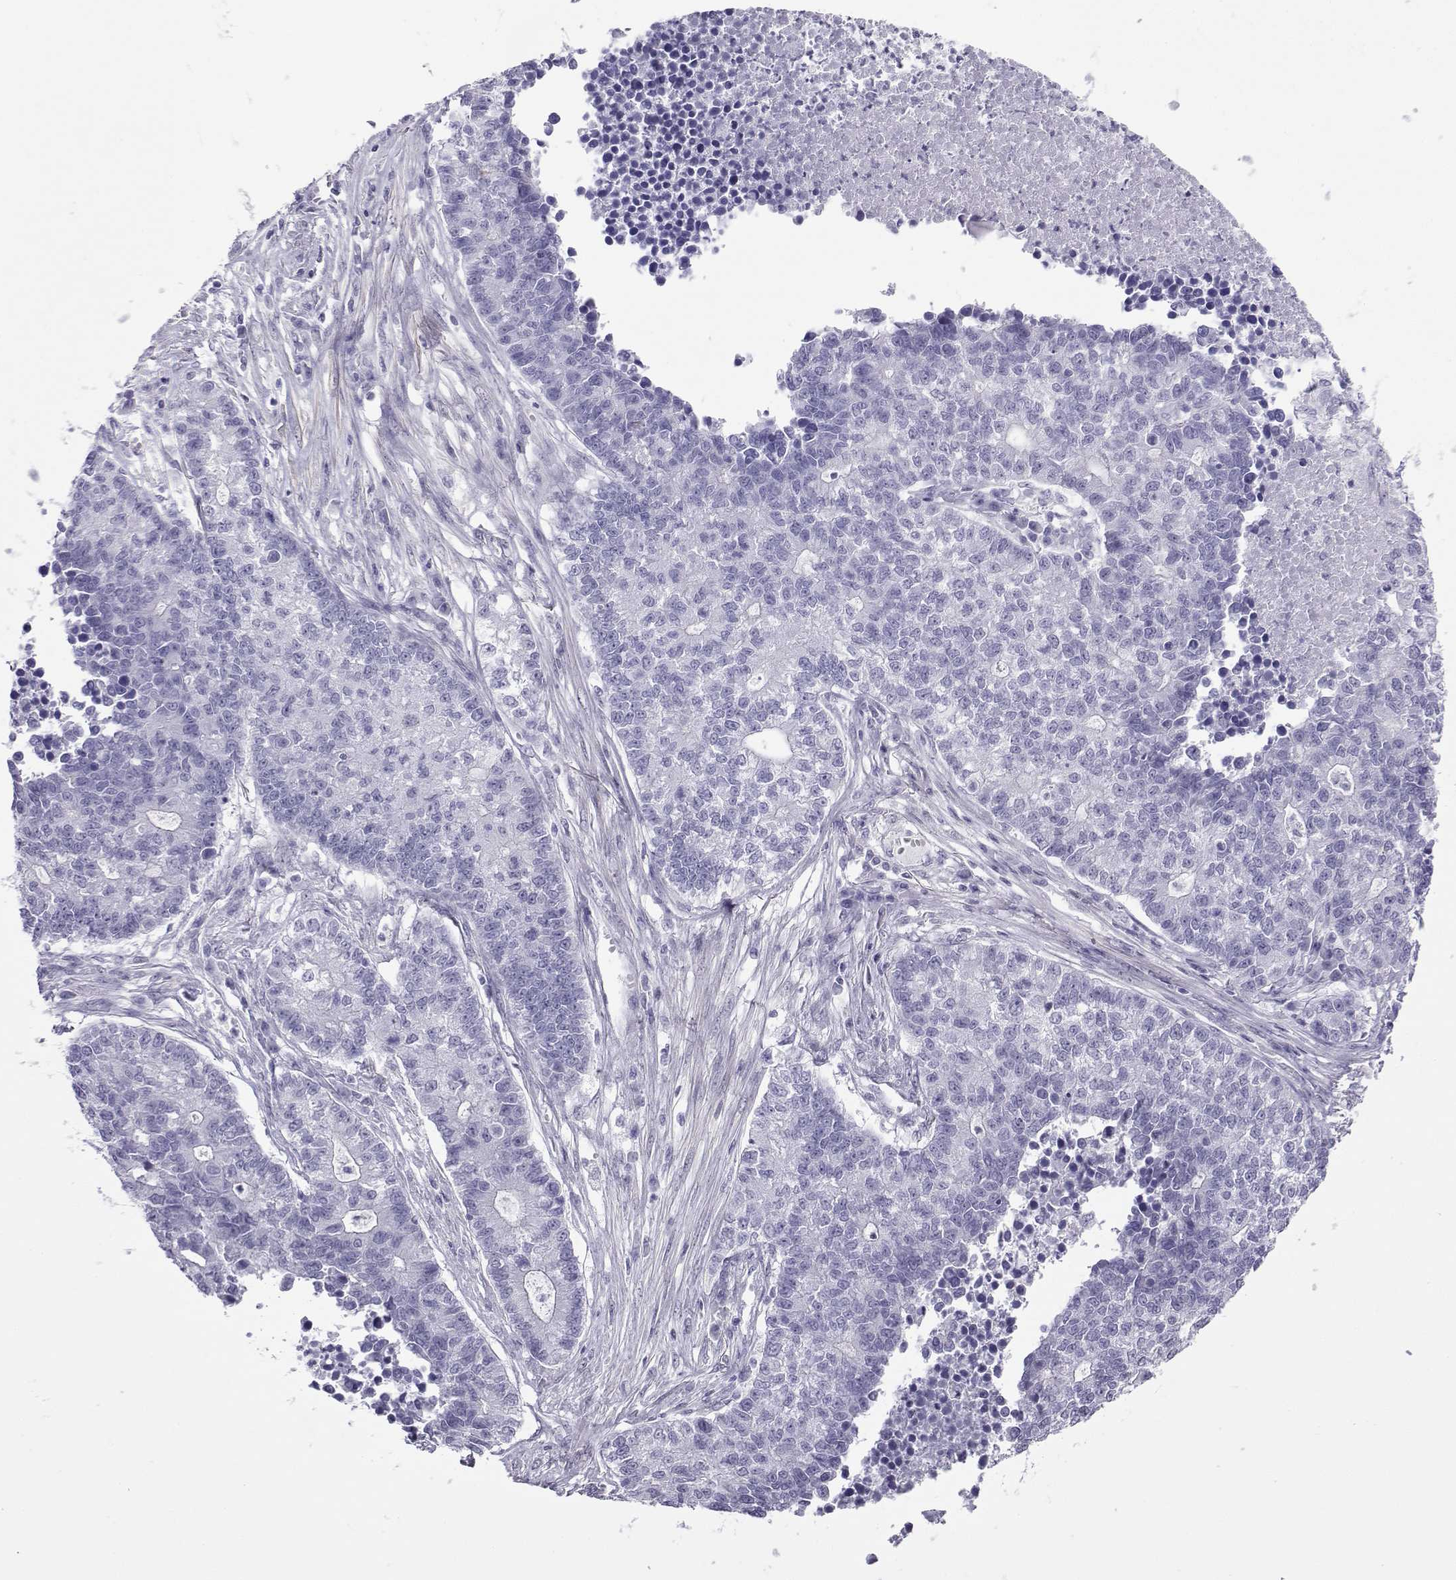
{"staining": {"intensity": "negative", "quantity": "none", "location": "none"}, "tissue": "lung cancer", "cell_type": "Tumor cells", "image_type": "cancer", "snomed": [{"axis": "morphology", "description": "Adenocarcinoma, NOS"}, {"axis": "topography", "description": "Lung"}], "caption": "This image is of adenocarcinoma (lung) stained with IHC to label a protein in brown with the nuclei are counter-stained blue. There is no staining in tumor cells.", "gene": "KIF17", "patient": {"sex": "male", "age": 57}}